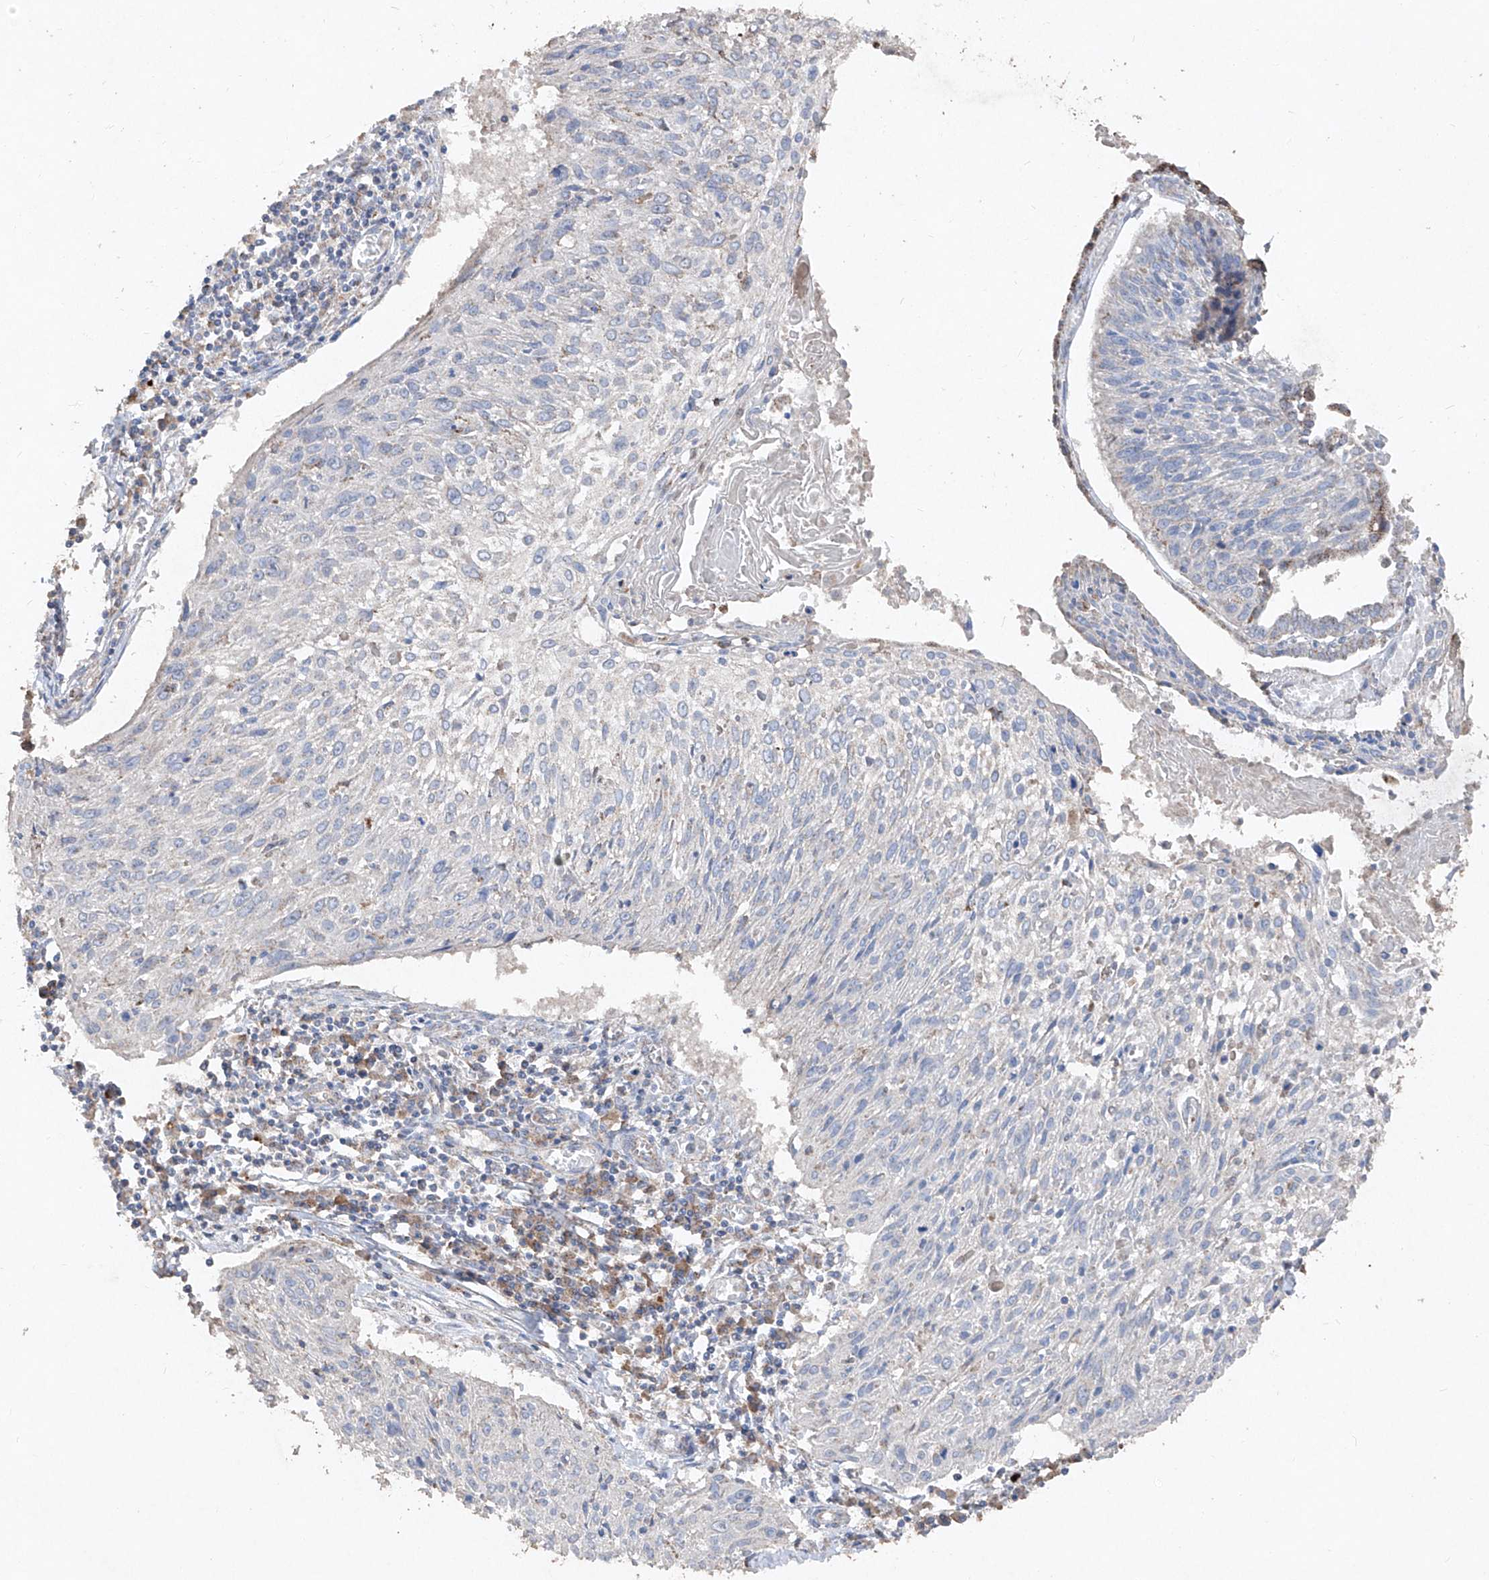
{"staining": {"intensity": "weak", "quantity": "<25%", "location": "cytoplasmic/membranous"}, "tissue": "cervical cancer", "cell_type": "Tumor cells", "image_type": "cancer", "snomed": [{"axis": "morphology", "description": "Squamous cell carcinoma, NOS"}, {"axis": "topography", "description": "Cervix"}], "caption": "IHC micrograph of neoplastic tissue: human cervical cancer stained with DAB demonstrates no significant protein expression in tumor cells.", "gene": "ABCD3", "patient": {"sex": "female", "age": 51}}